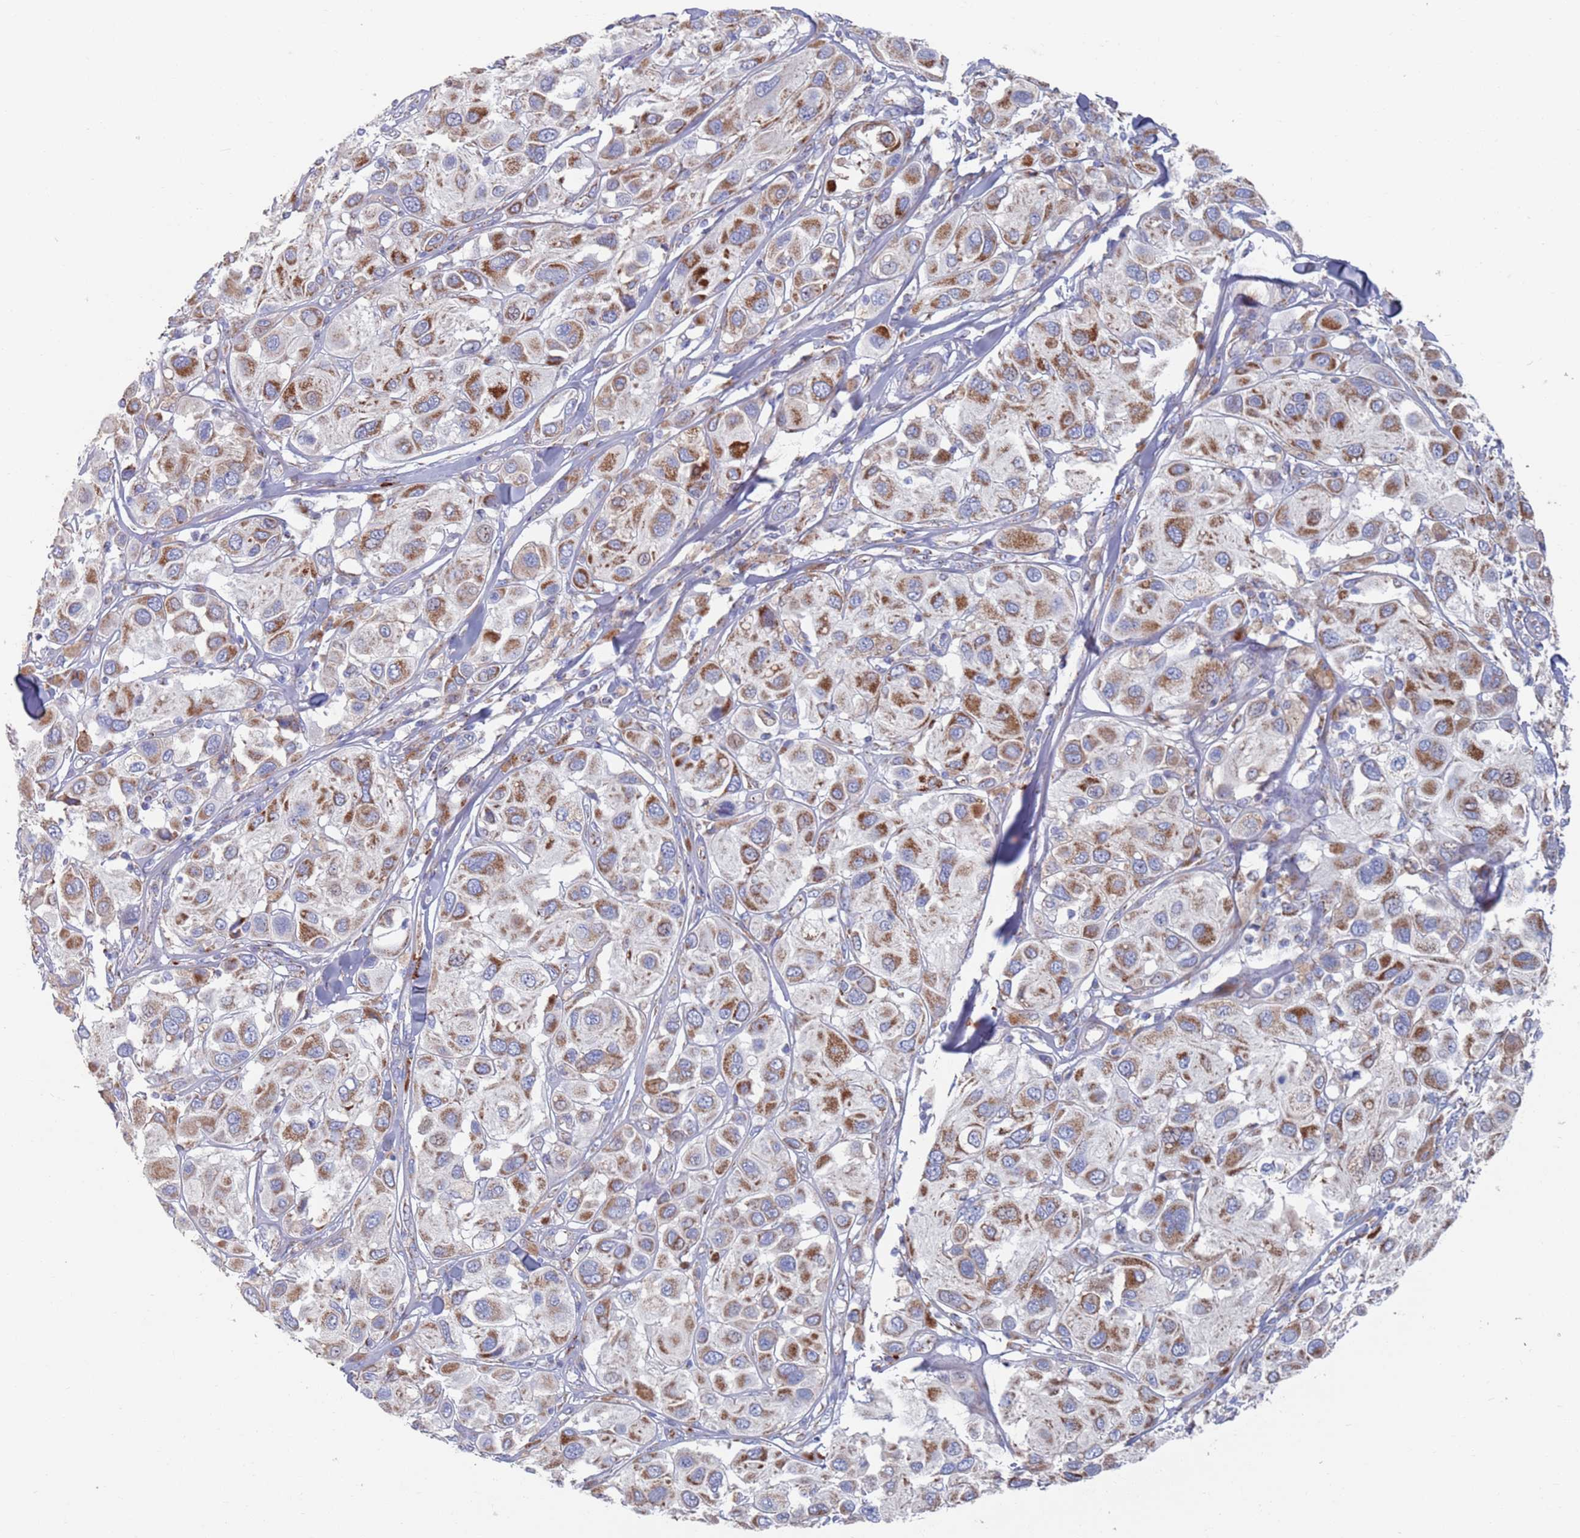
{"staining": {"intensity": "strong", "quantity": "25%-75%", "location": "cytoplasmic/membranous"}, "tissue": "melanoma", "cell_type": "Tumor cells", "image_type": "cancer", "snomed": [{"axis": "morphology", "description": "Malignant melanoma, Metastatic site"}, {"axis": "topography", "description": "Skin"}], "caption": "Protein staining of malignant melanoma (metastatic site) tissue shows strong cytoplasmic/membranous staining in about 25%-75% of tumor cells. Using DAB (3,3'-diaminobenzidine) (brown) and hematoxylin (blue) stains, captured at high magnification using brightfield microscopy.", "gene": "MRPL22", "patient": {"sex": "male", "age": 41}}